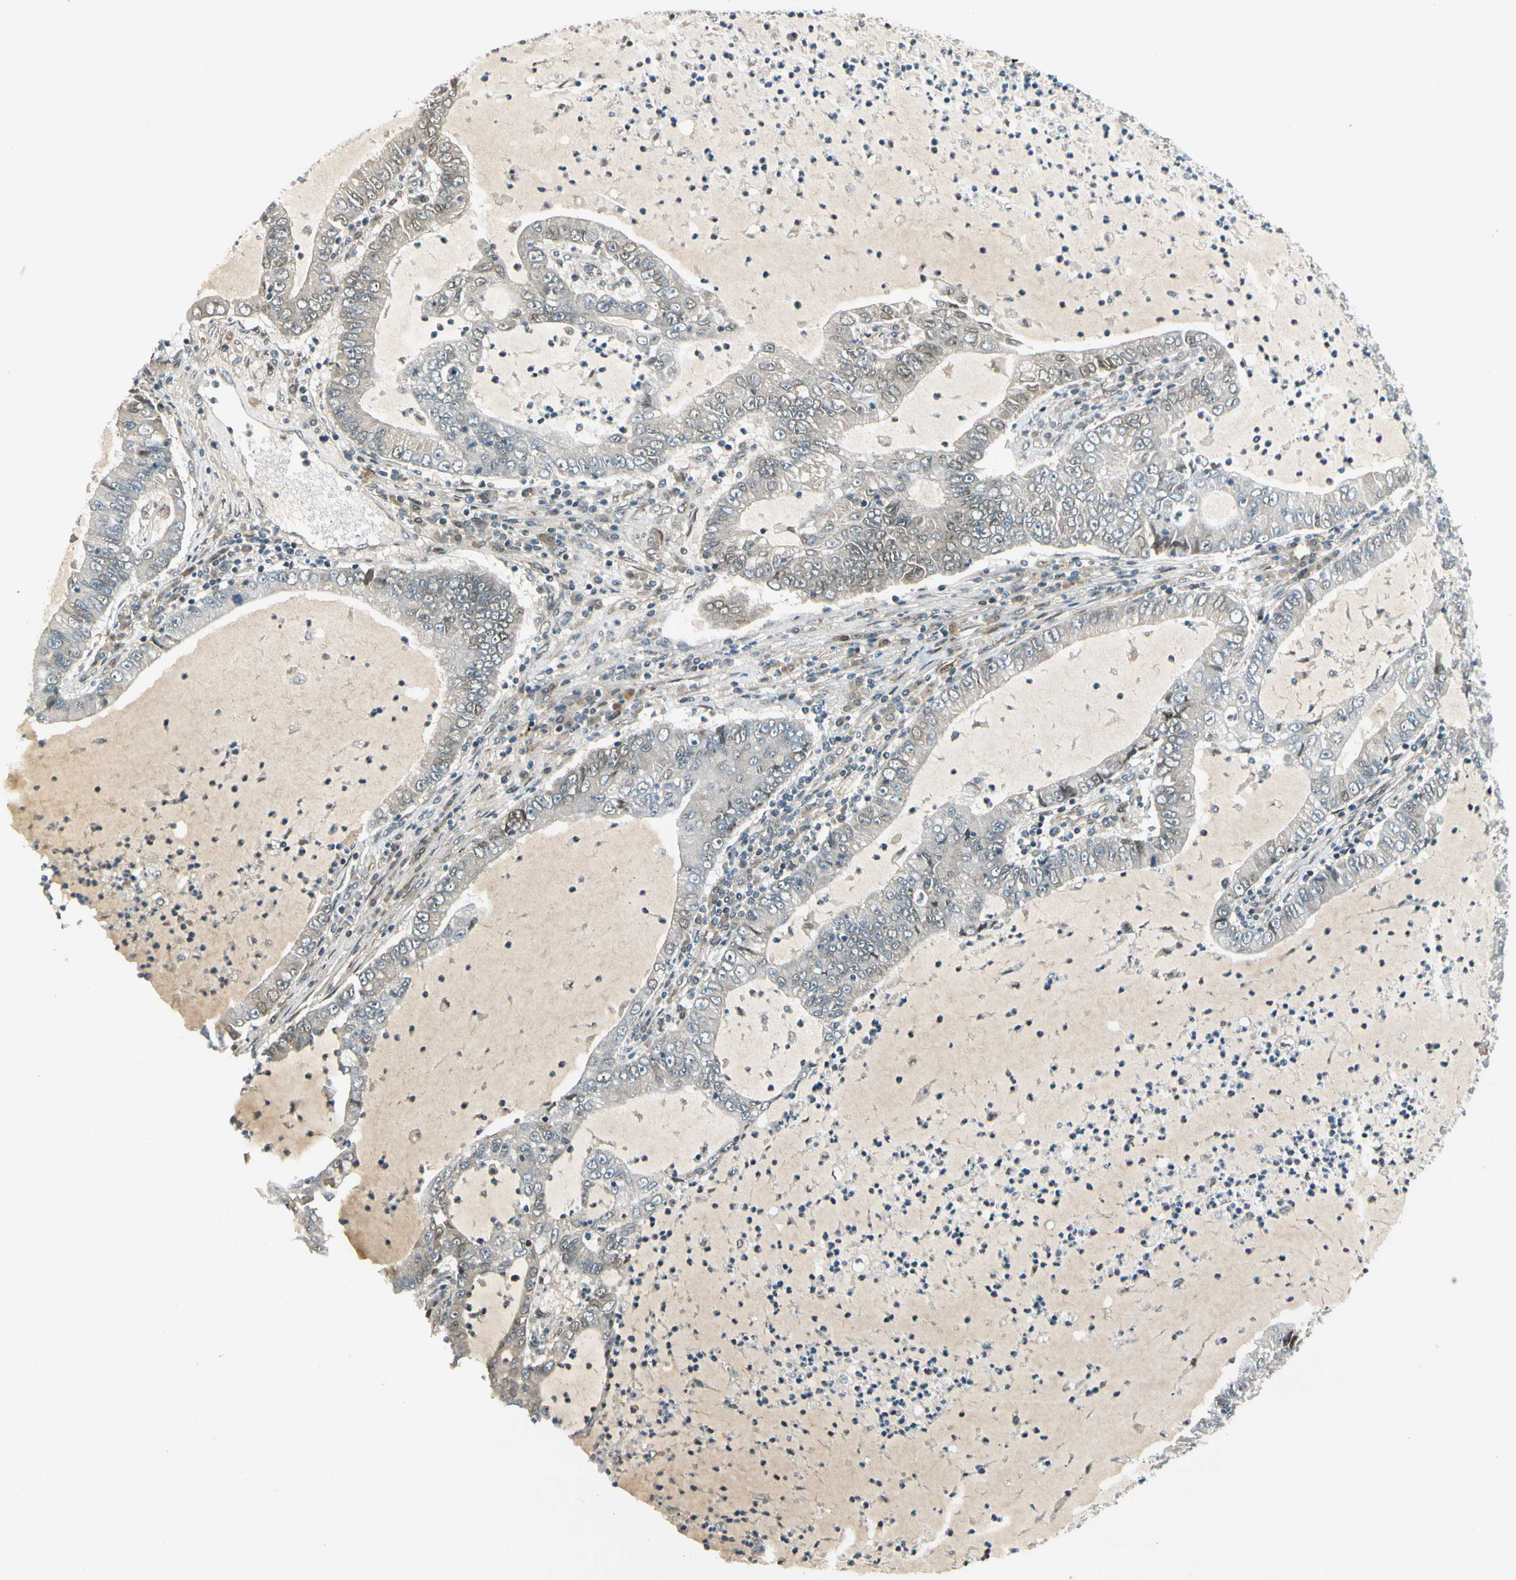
{"staining": {"intensity": "moderate", "quantity": "<25%", "location": "cytoplasmic/membranous"}, "tissue": "lung cancer", "cell_type": "Tumor cells", "image_type": "cancer", "snomed": [{"axis": "morphology", "description": "Adenocarcinoma, NOS"}, {"axis": "topography", "description": "Lung"}], "caption": "The micrograph shows immunohistochemical staining of lung cancer. There is moderate cytoplasmic/membranous staining is seen in about <25% of tumor cells. The staining was performed using DAB, with brown indicating positive protein expression. Nuclei are stained blue with hematoxylin.", "gene": "TRIO", "patient": {"sex": "female", "age": 51}}